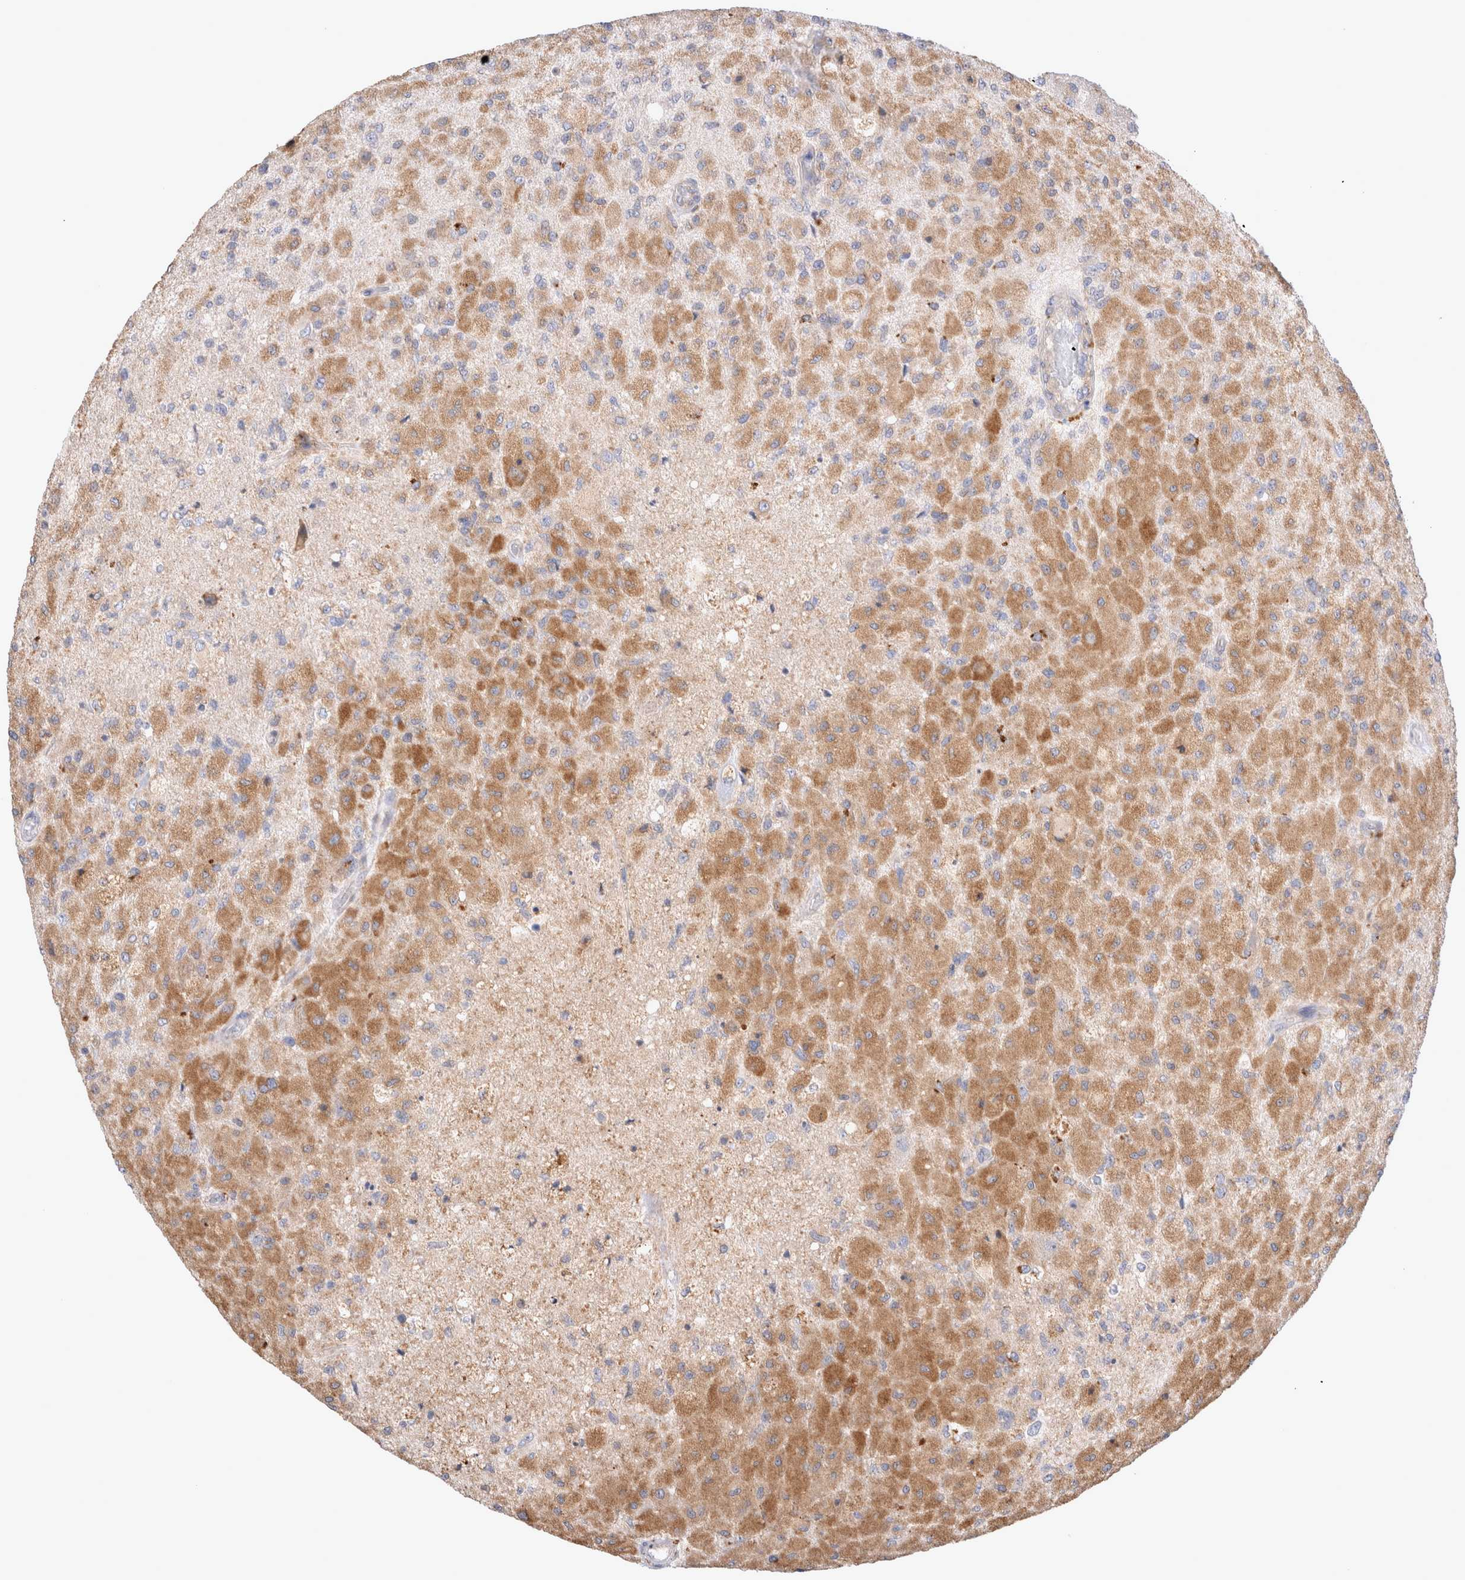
{"staining": {"intensity": "moderate", "quantity": ">75%", "location": "cytoplasmic/membranous"}, "tissue": "glioma", "cell_type": "Tumor cells", "image_type": "cancer", "snomed": [{"axis": "morphology", "description": "Normal tissue, NOS"}, {"axis": "morphology", "description": "Glioma, malignant, High grade"}, {"axis": "topography", "description": "Cerebral cortex"}], "caption": "Protein staining shows moderate cytoplasmic/membranous staining in approximately >75% of tumor cells in malignant glioma (high-grade). (DAB (3,3'-diaminobenzidine) IHC with brightfield microscopy, high magnification).", "gene": "NPC1", "patient": {"sex": "male", "age": 77}}